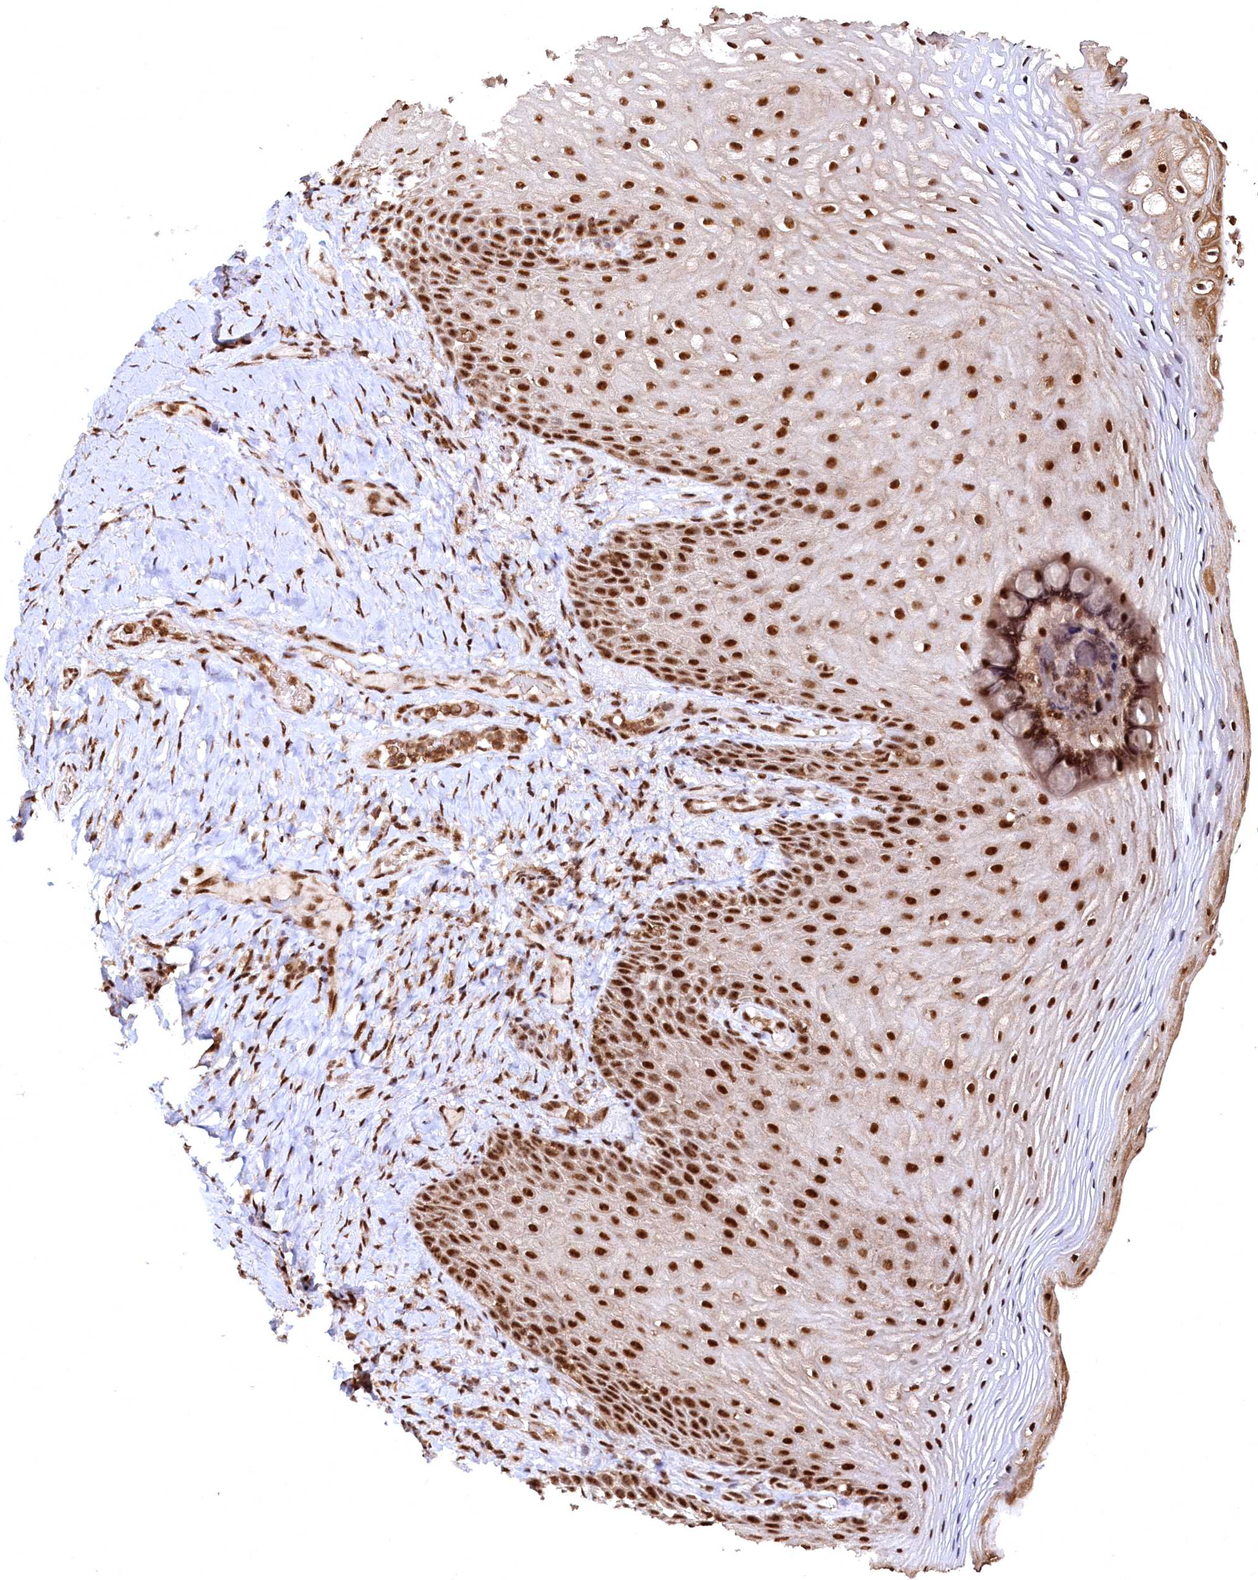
{"staining": {"intensity": "strong", "quantity": ">75%", "location": "nuclear"}, "tissue": "vagina", "cell_type": "Squamous epithelial cells", "image_type": "normal", "snomed": [{"axis": "morphology", "description": "Normal tissue, NOS"}, {"axis": "topography", "description": "Vagina"}], "caption": "Squamous epithelial cells demonstrate high levels of strong nuclear expression in approximately >75% of cells in unremarkable vagina. (brown staining indicates protein expression, while blue staining denotes nuclei).", "gene": "RSRC2", "patient": {"sex": "female", "age": 60}}